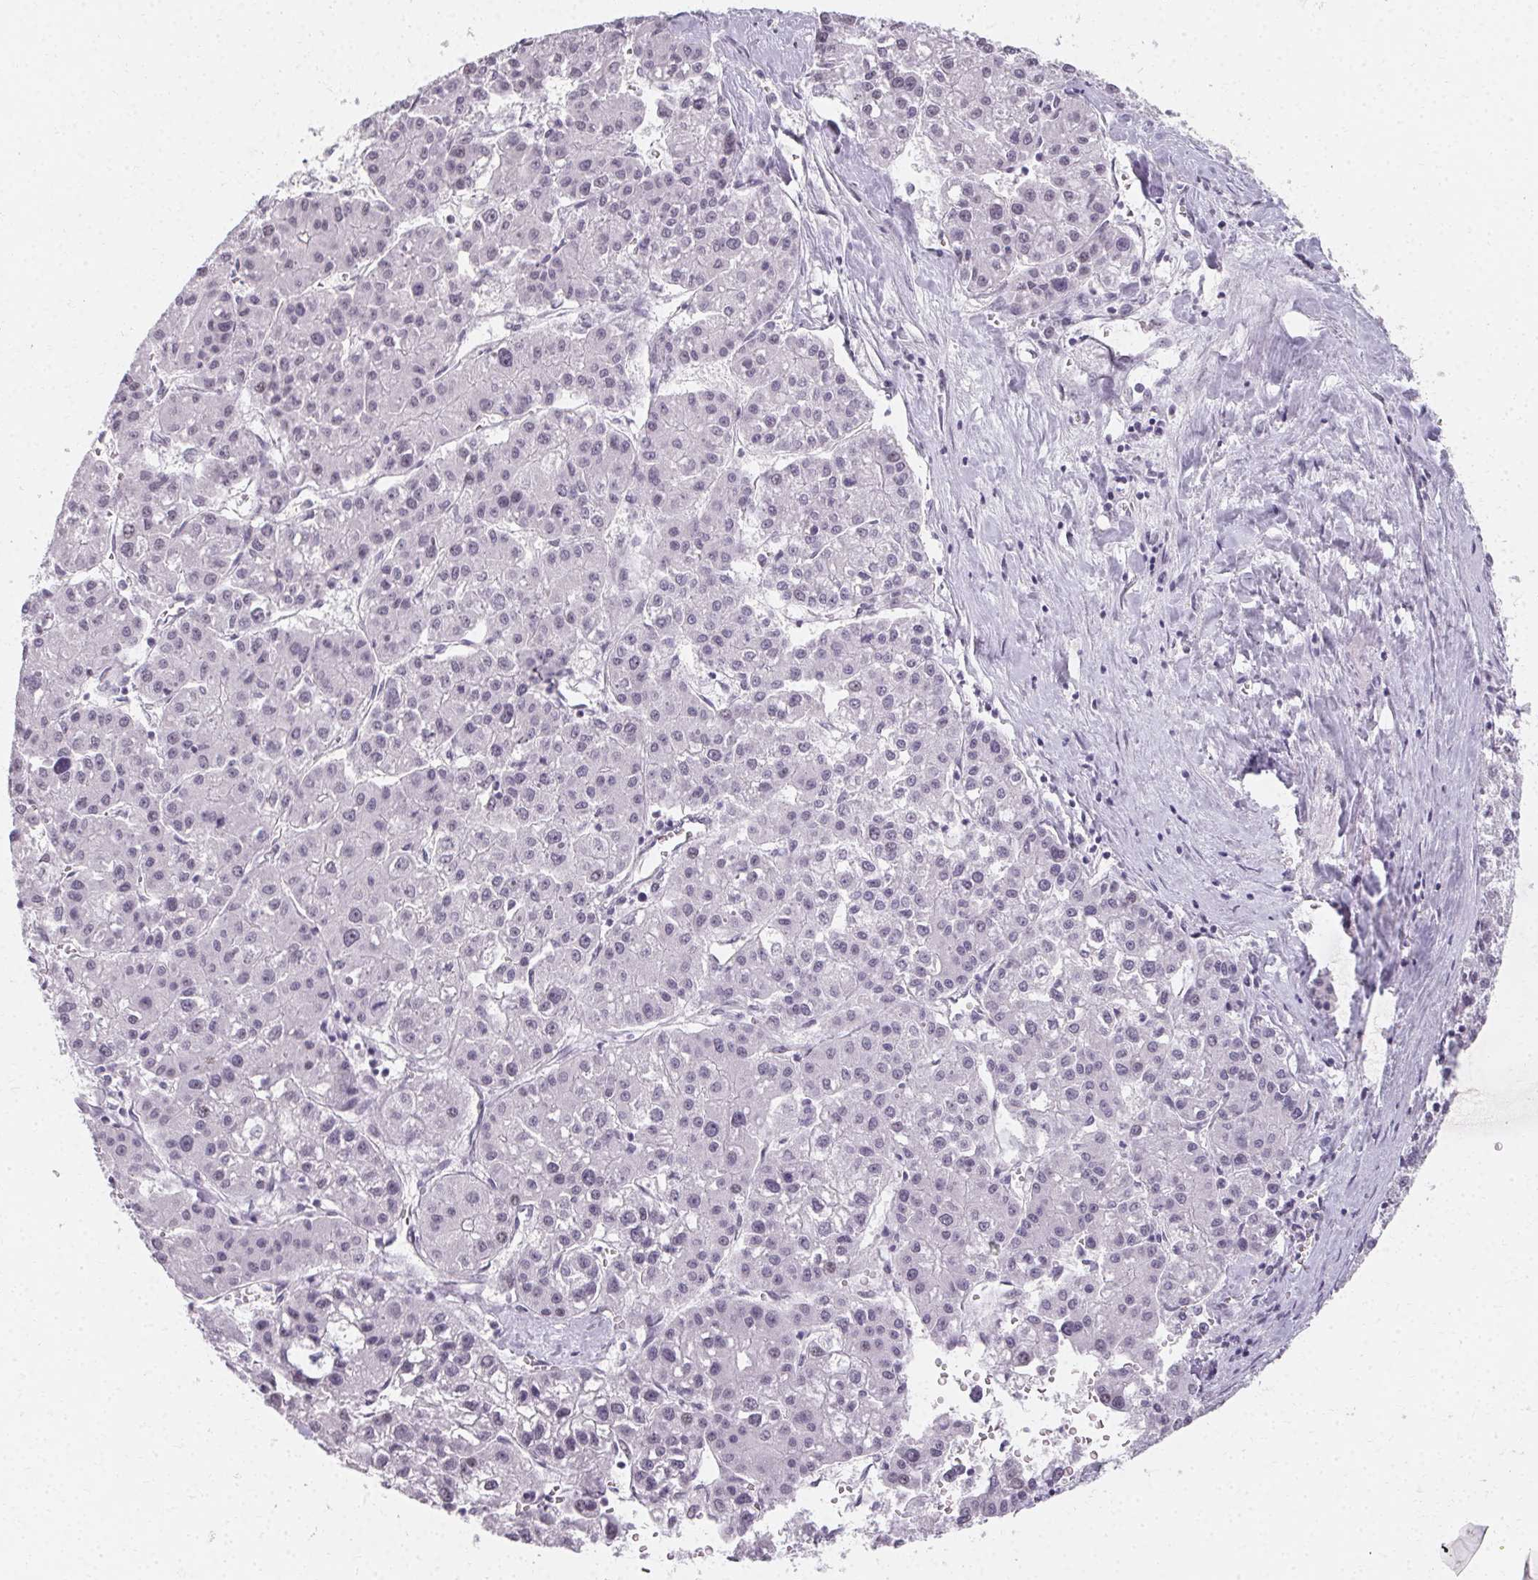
{"staining": {"intensity": "negative", "quantity": "none", "location": "none"}, "tissue": "liver cancer", "cell_type": "Tumor cells", "image_type": "cancer", "snomed": [{"axis": "morphology", "description": "Carcinoma, Hepatocellular, NOS"}, {"axis": "topography", "description": "Liver"}], "caption": "Human hepatocellular carcinoma (liver) stained for a protein using immunohistochemistry exhibits no staining in tumor cells.", "gene": "SYNPR", "patient": {"sex": "male", "age": 73}}